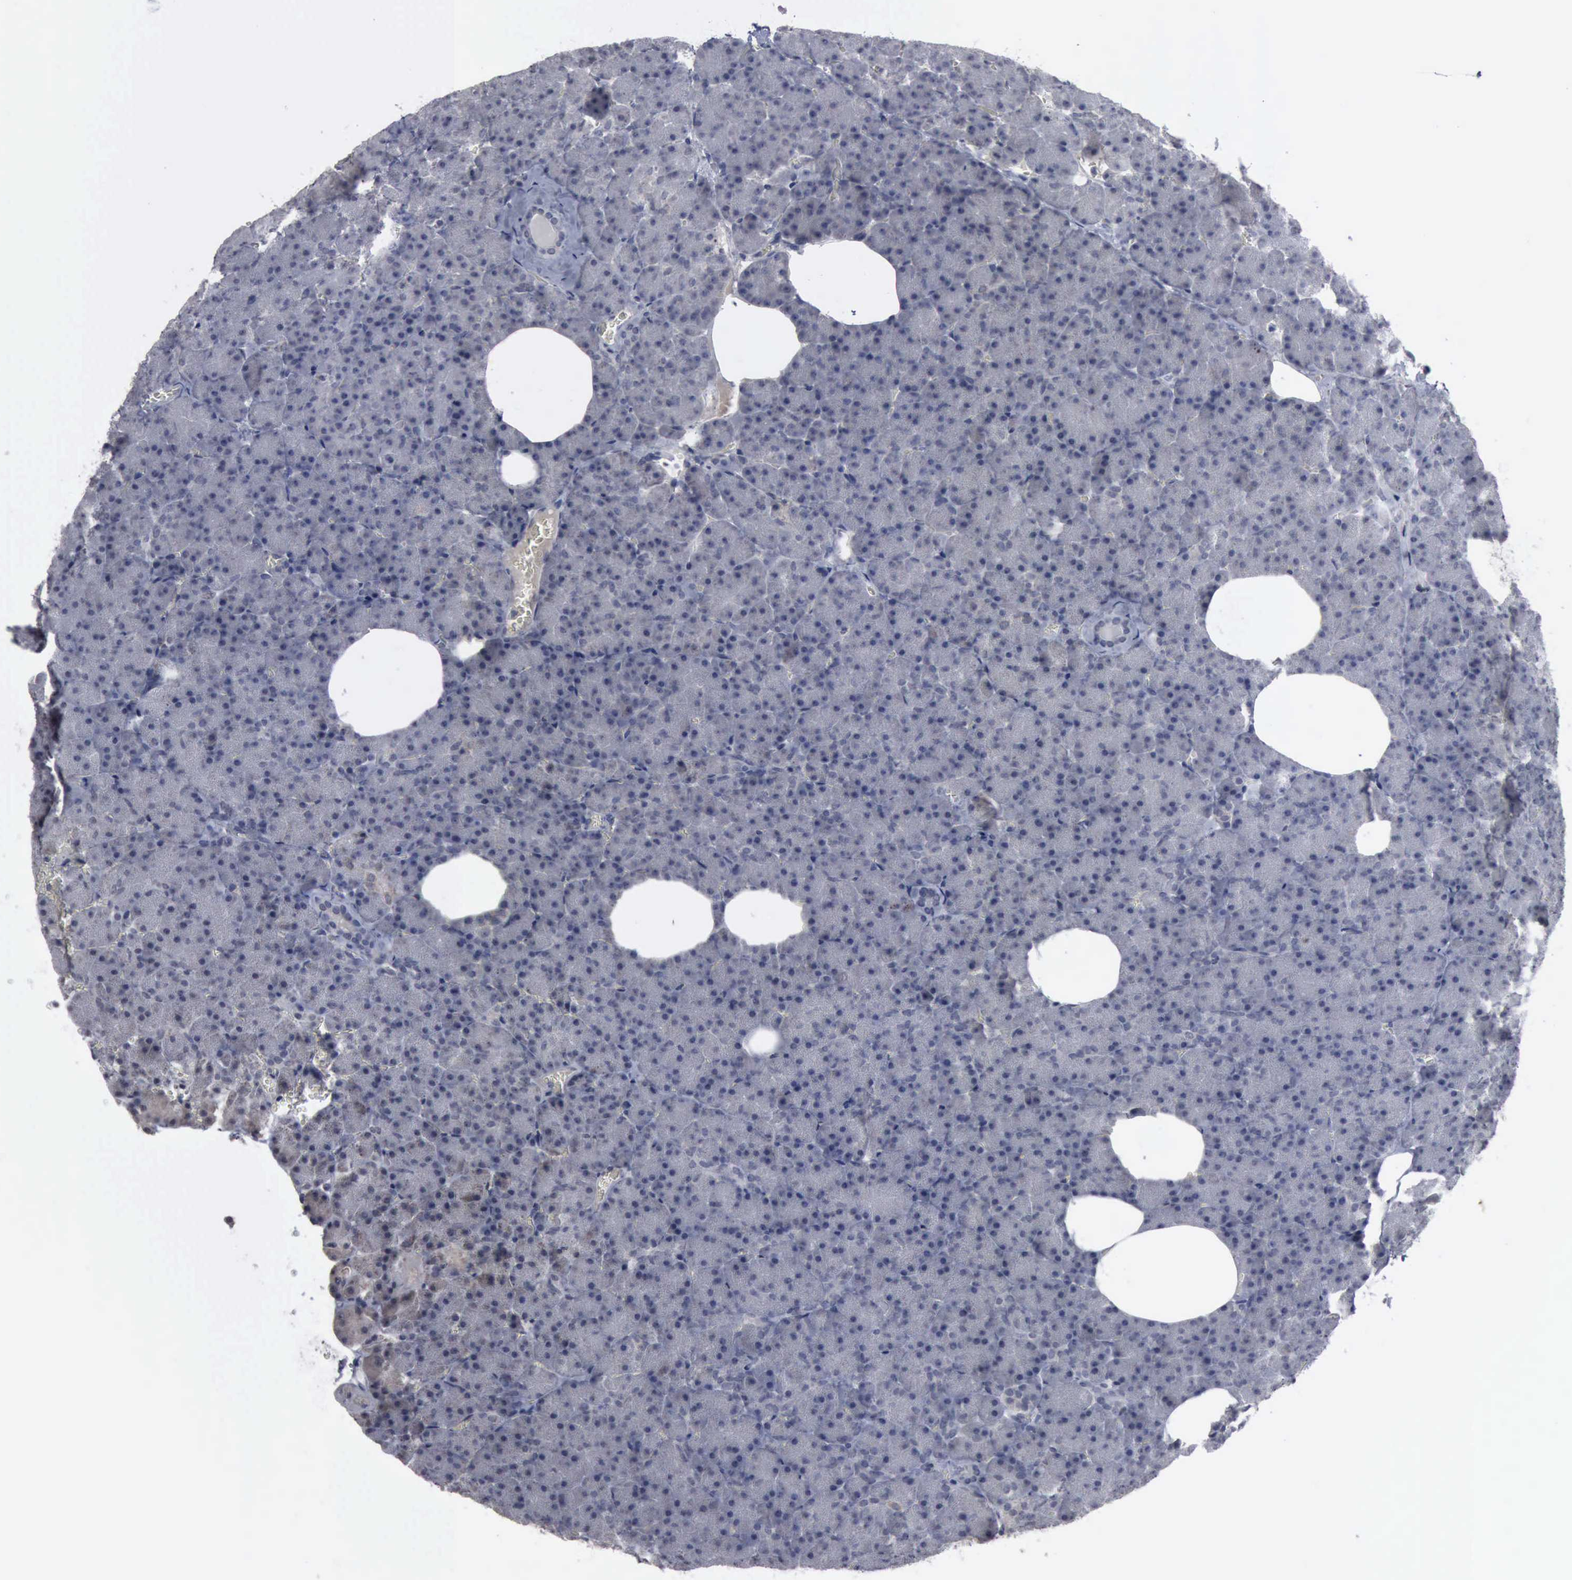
{"staining": {"intensity": "negative", "quantity": "none", "location": "none"}, "tissue": "pancreas", "cell_type": "Exocrine glandular cells", "image_type": "normal", "snomed": [{"axis": "morphology", "description": "Normal tissue, NOS"}, {"axis": "topography", "description": "Pancreas"}], "caption": "Exocrine glandular cells are negative for brown protein staining in normal pancreas.", "gene": "MYO18B", "patient": {"sex": "female", "age": 35}}